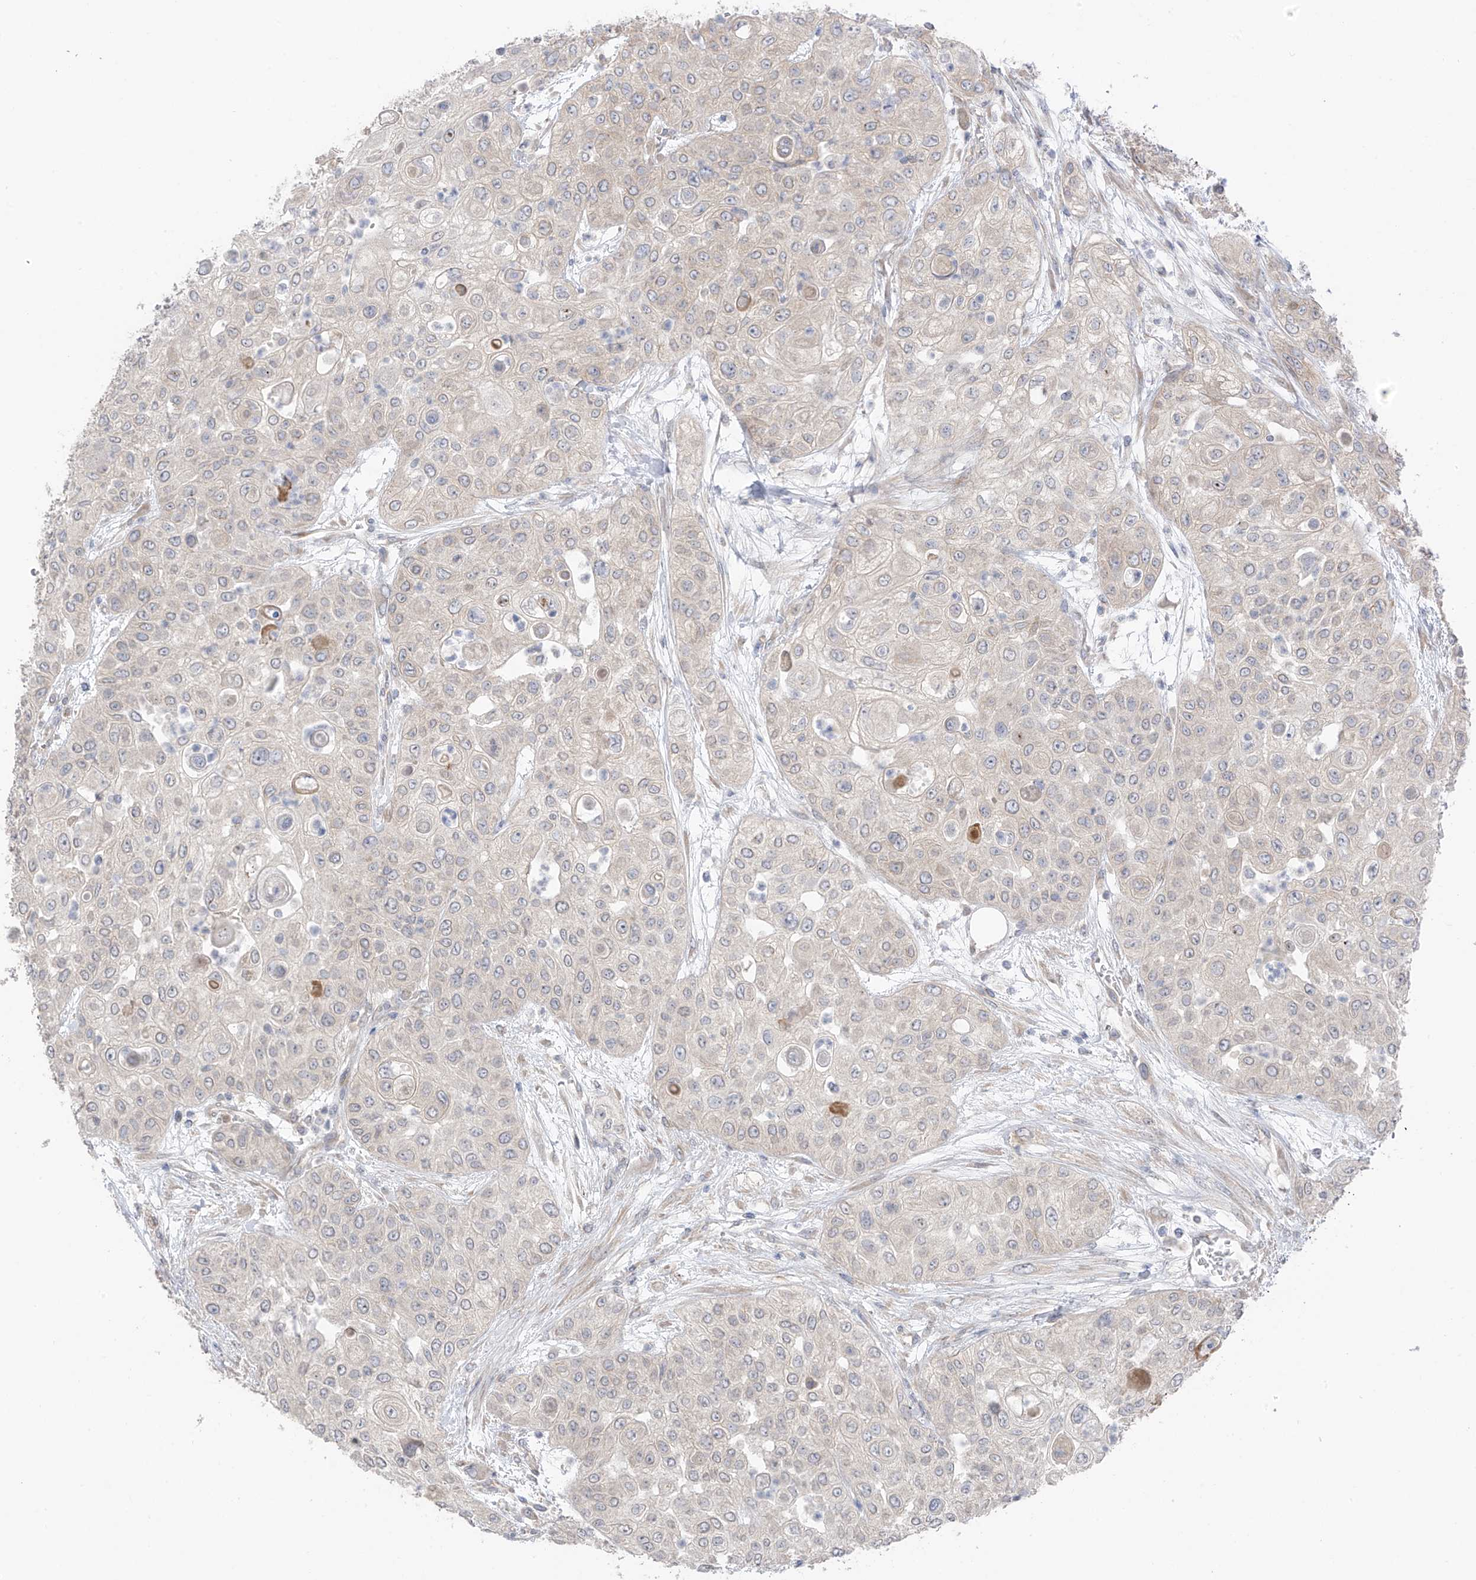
{"staining": {"intensity": "weak", "quantity": "<25%", "location": "cytoplasmic/membranous"}, "tissue": "urothelial cancer", "cell_type": "Tumor cells", "image_type": "cancer", "snomed": [{"axis": "morphology", "description": "Urothelial carcinoma, High grade"}, {"axis": "topography", "description": "Urinary bladder"}], "caption": "An image of human urothelial carcinoma (high-grade) is negative for staining in tumor cells.", "gene": "NALCN", "patient": {"sex": "female", "age": 79}}